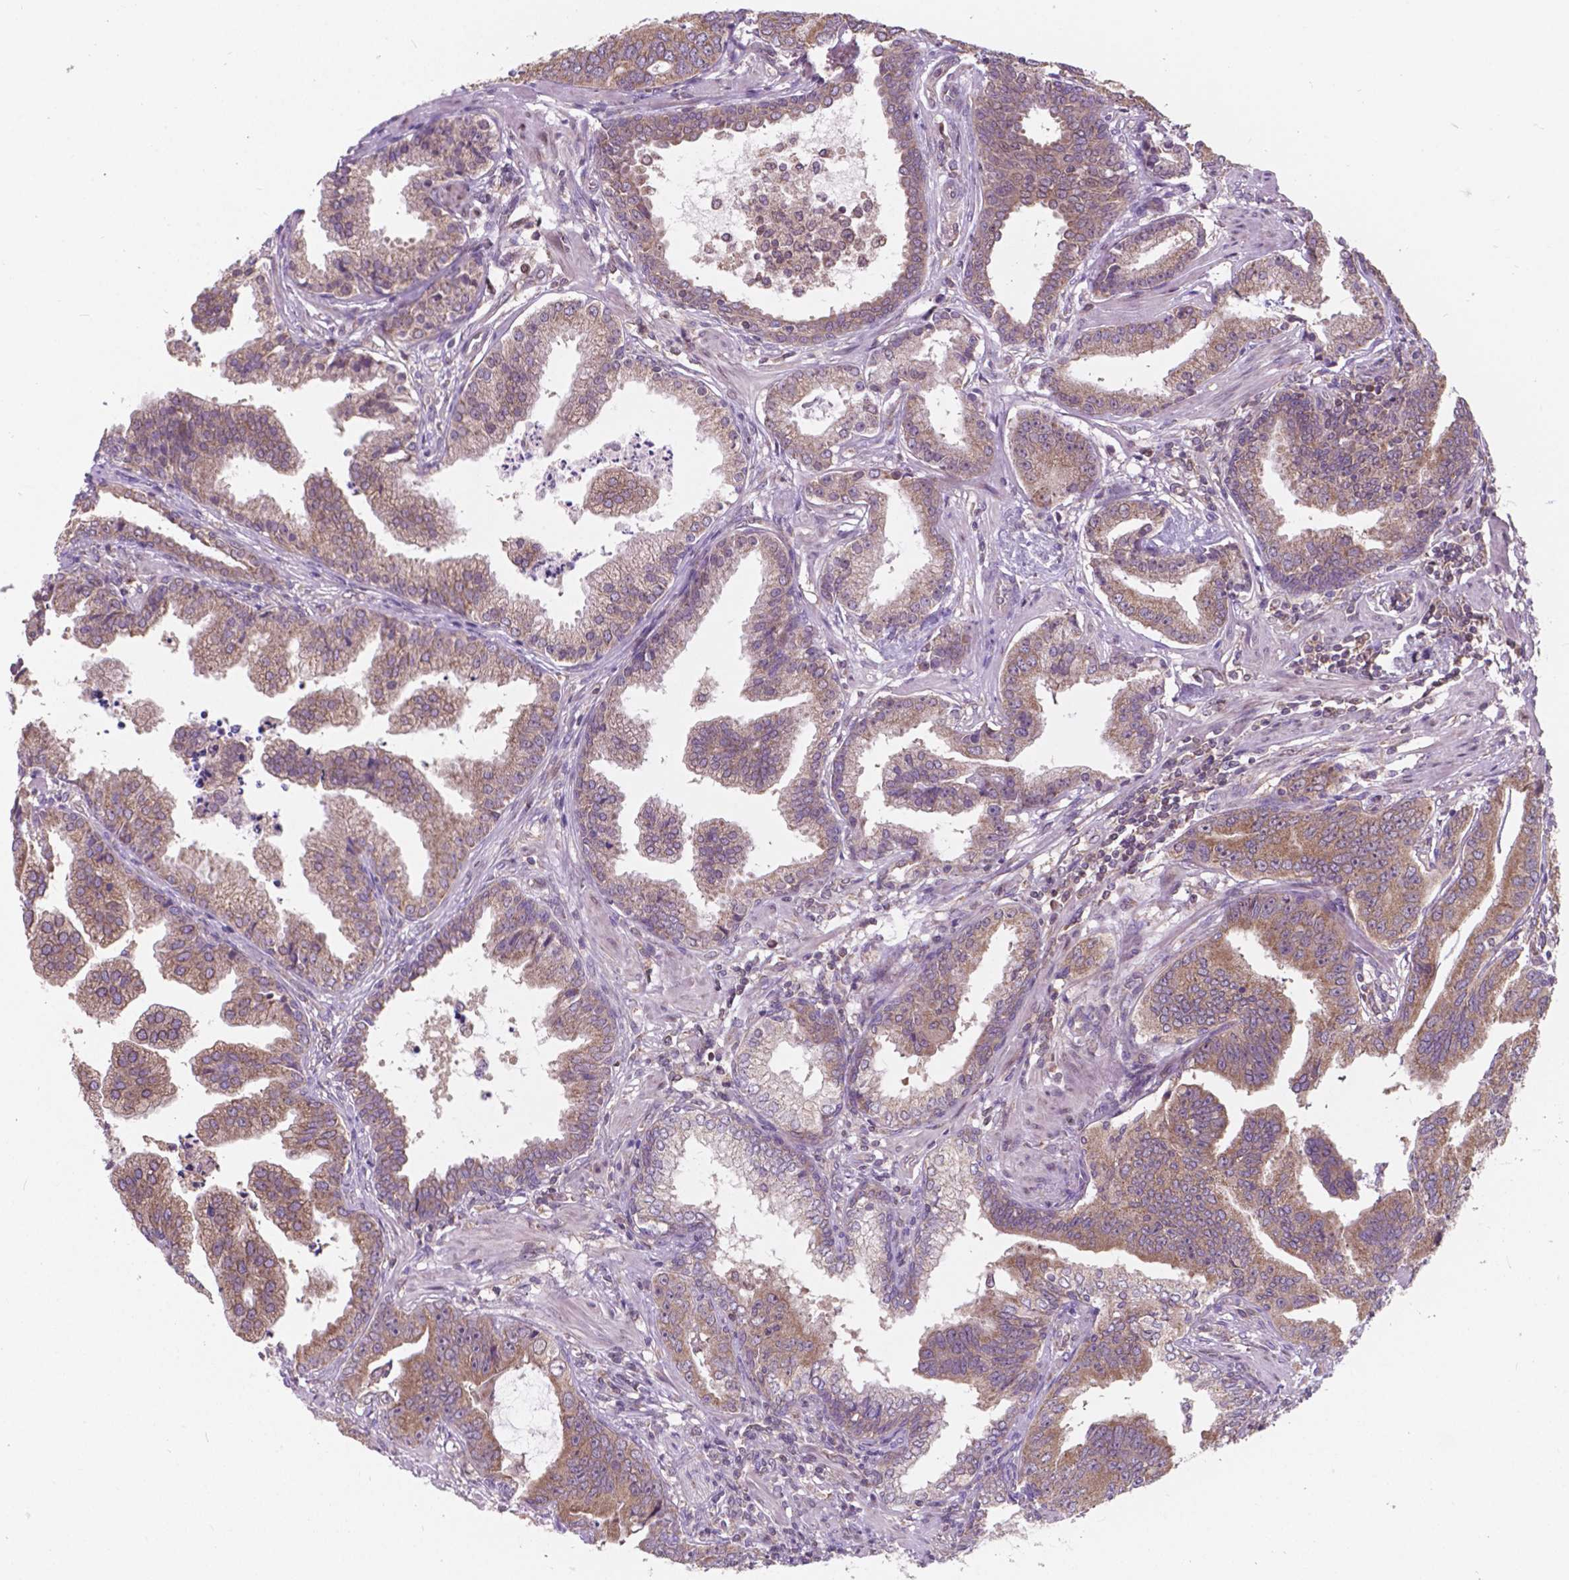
{"staining": {"intensity": "weak", "quantity": "25%-75%", "location": "cytoplasmic/membranous"}, "tissue": "prostate cancer", "cell_type": "Tumor cells", "image_type": "cancer", "snomed": [{"axis": "morphology", "description": "Adenocarcinoma, NOS"}, {"axis": "topography", "description": "Prostate"}], "caption": "IHC staining of prostate cancer, which demonstrates low levels of weak cytoplasmic/membranous staining in approximately 25%-75% of tumor cells indicating weak cytoplasmic/membranous protein staining. The staining was performed using DAB (brown) for protein detection and nuclei were counterstained in hematoxylin (blue).", "gene": "MRPL33", "patient": {"sex": "male", "age": 64}}